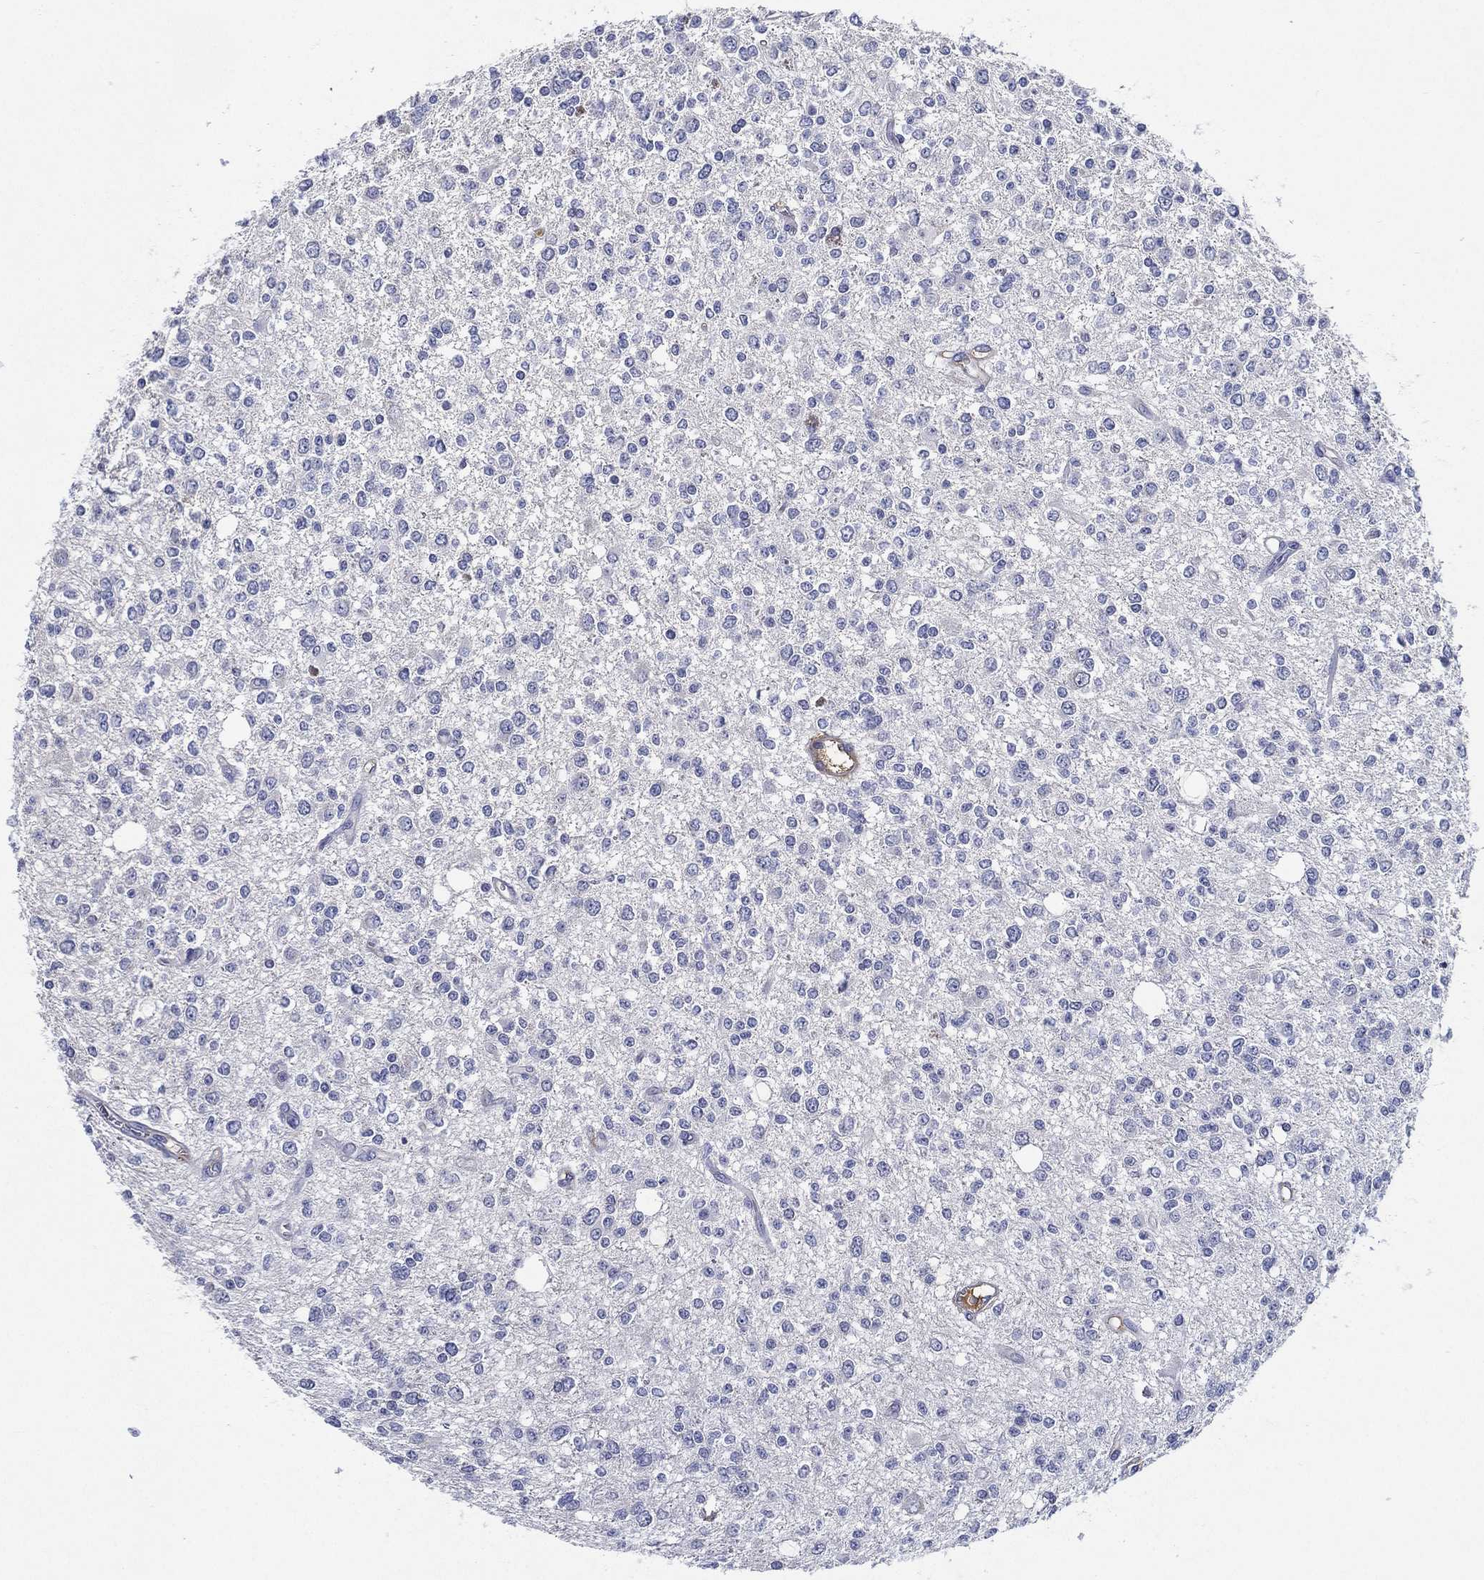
{"staining": {"intensity": "negative", "quantity": "none", "location": "none"}, "tissue": "glioma", "cell_type": "Tumor cells", "image_type": "cancer", "snomed": [{"axis": "morphology", "description": "Glioma, malignant, Low grade"}, {"axis": "topography", "description": "Brain"}], "caption": "This image is of glioma stained with IHC to label a protein in brown with the nuclei are counter-stained blue. There is no staining in tumor cells.", "gene": "TMPRSS11D", "patient": {"sex": "male", "age": 67}}